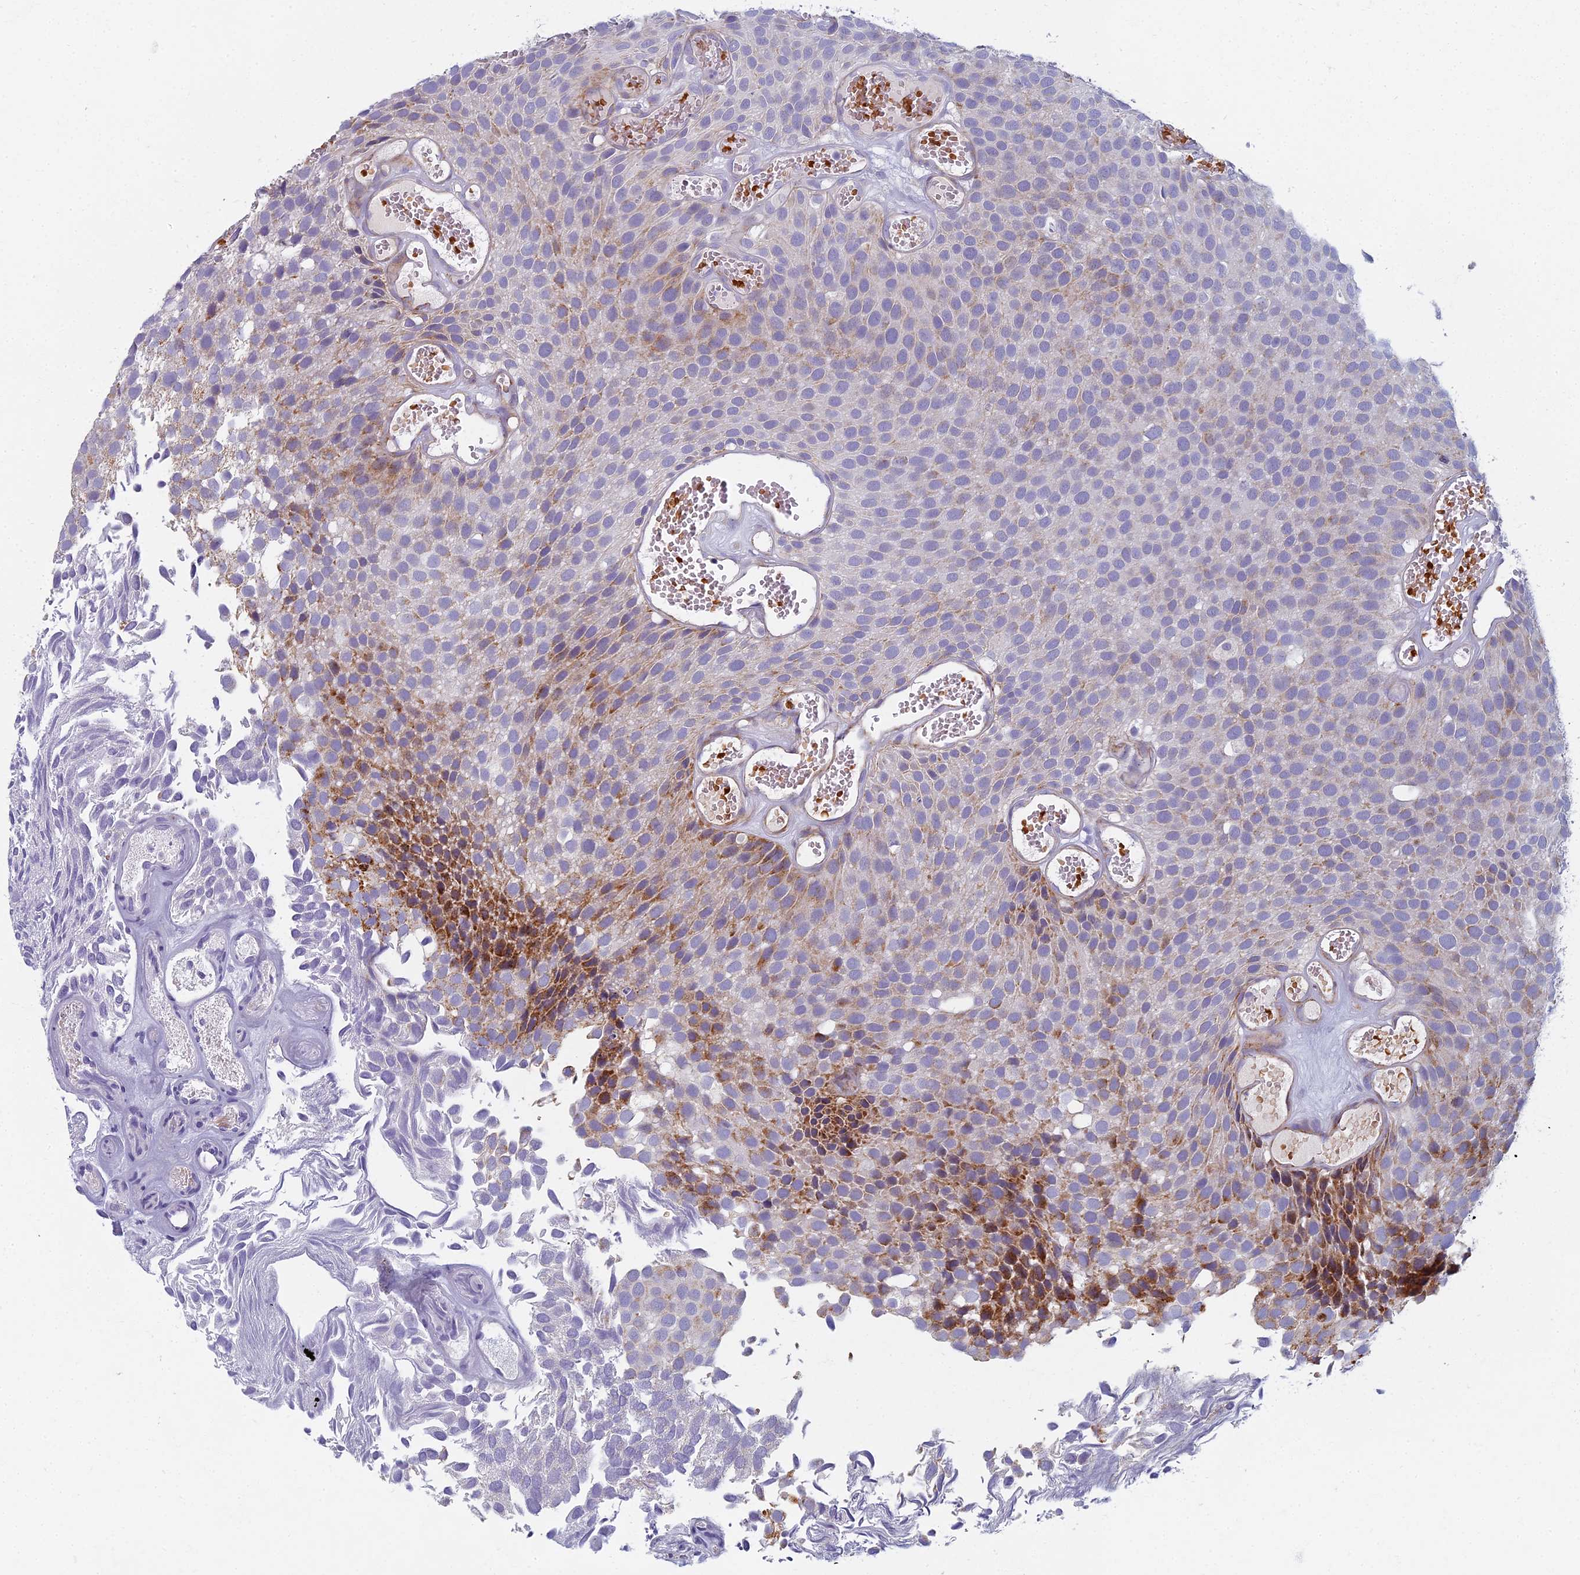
{"staining": {"intensity": "strong", "quantity": "<25%", "location": "cytoplasmic/membranous"}, "tissue": "urothelial cancer", "cell_type": "Tumor cells", "image_type": "cancer", "snomed": [{"axis": "morphology", "description": "Urothelial carcinoma, Low grade"}, {"axis": "topography", "description": "Urinary bladder"}], "caption": "IHC staining of urothelial cancer, which shows medium levels of strong cytoplasmic/membranous staining in about <25% of tumor cells indicating strong cytoplasmic/membranous protein staining. The staining was performed using DAB (brown) for protein detection and nuclei were counterstained in hematoxylin (blue).", "gene": "ARL15", "patient": {"sex": "male", "age": 89}}